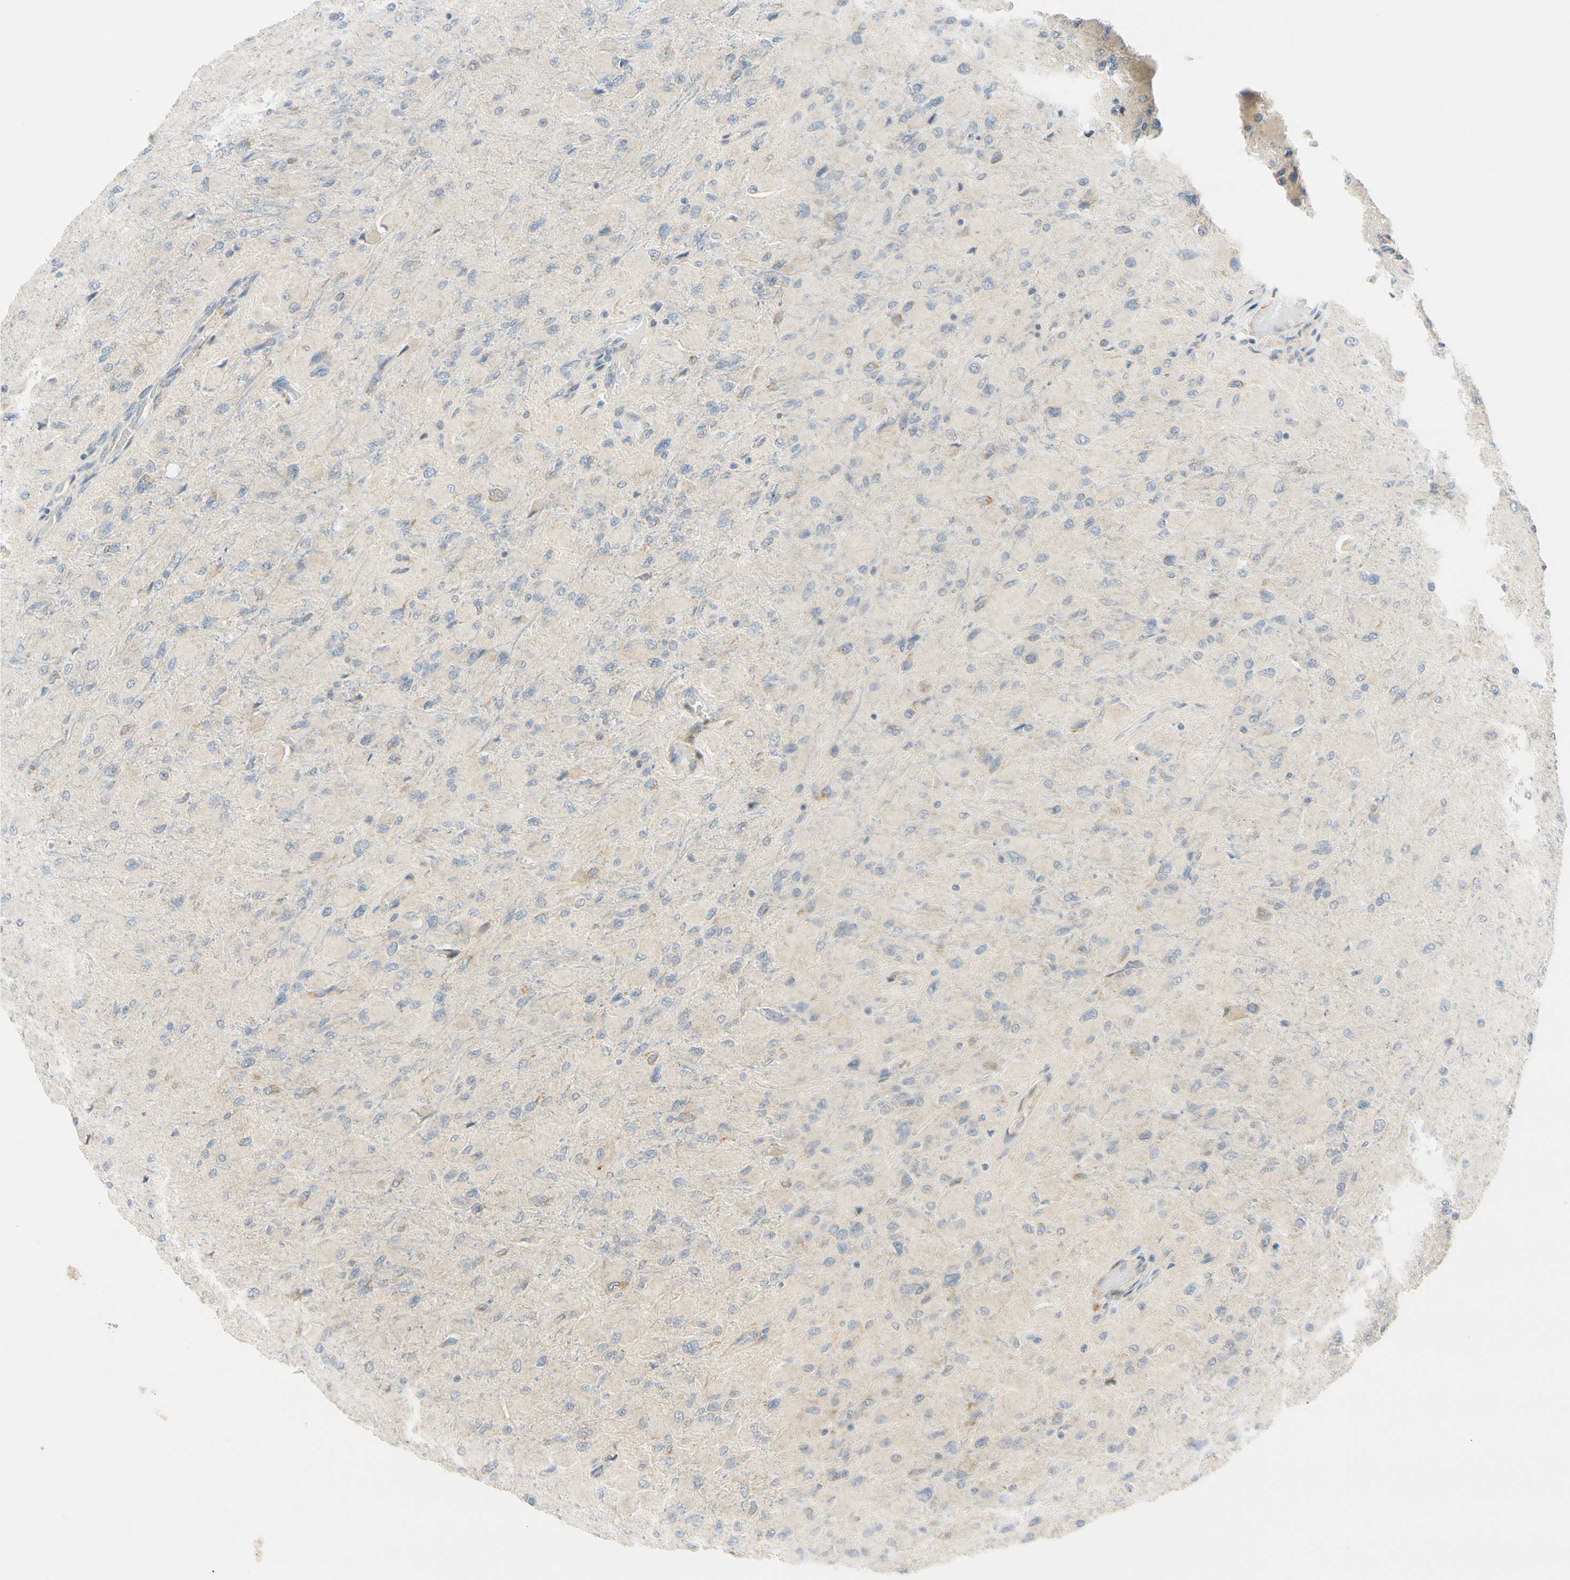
{"staining": {"intensity": "negative", "quantity": "none", "location": "none"}, "tissue": "glioma", "cell_type": "Tumor cells", "image_type": "cancer", "snomed": [{"axis": "morphology", "description": "Glioma, malignant, High grade"}, {"axis": "topography", "description": "Cerebral cortex"}], "caption": "Tumor cells show no significant expression in high-grade glioma (malignant).", "gene": "FHL2", "patient": {"sex": "female", "age": 36}}